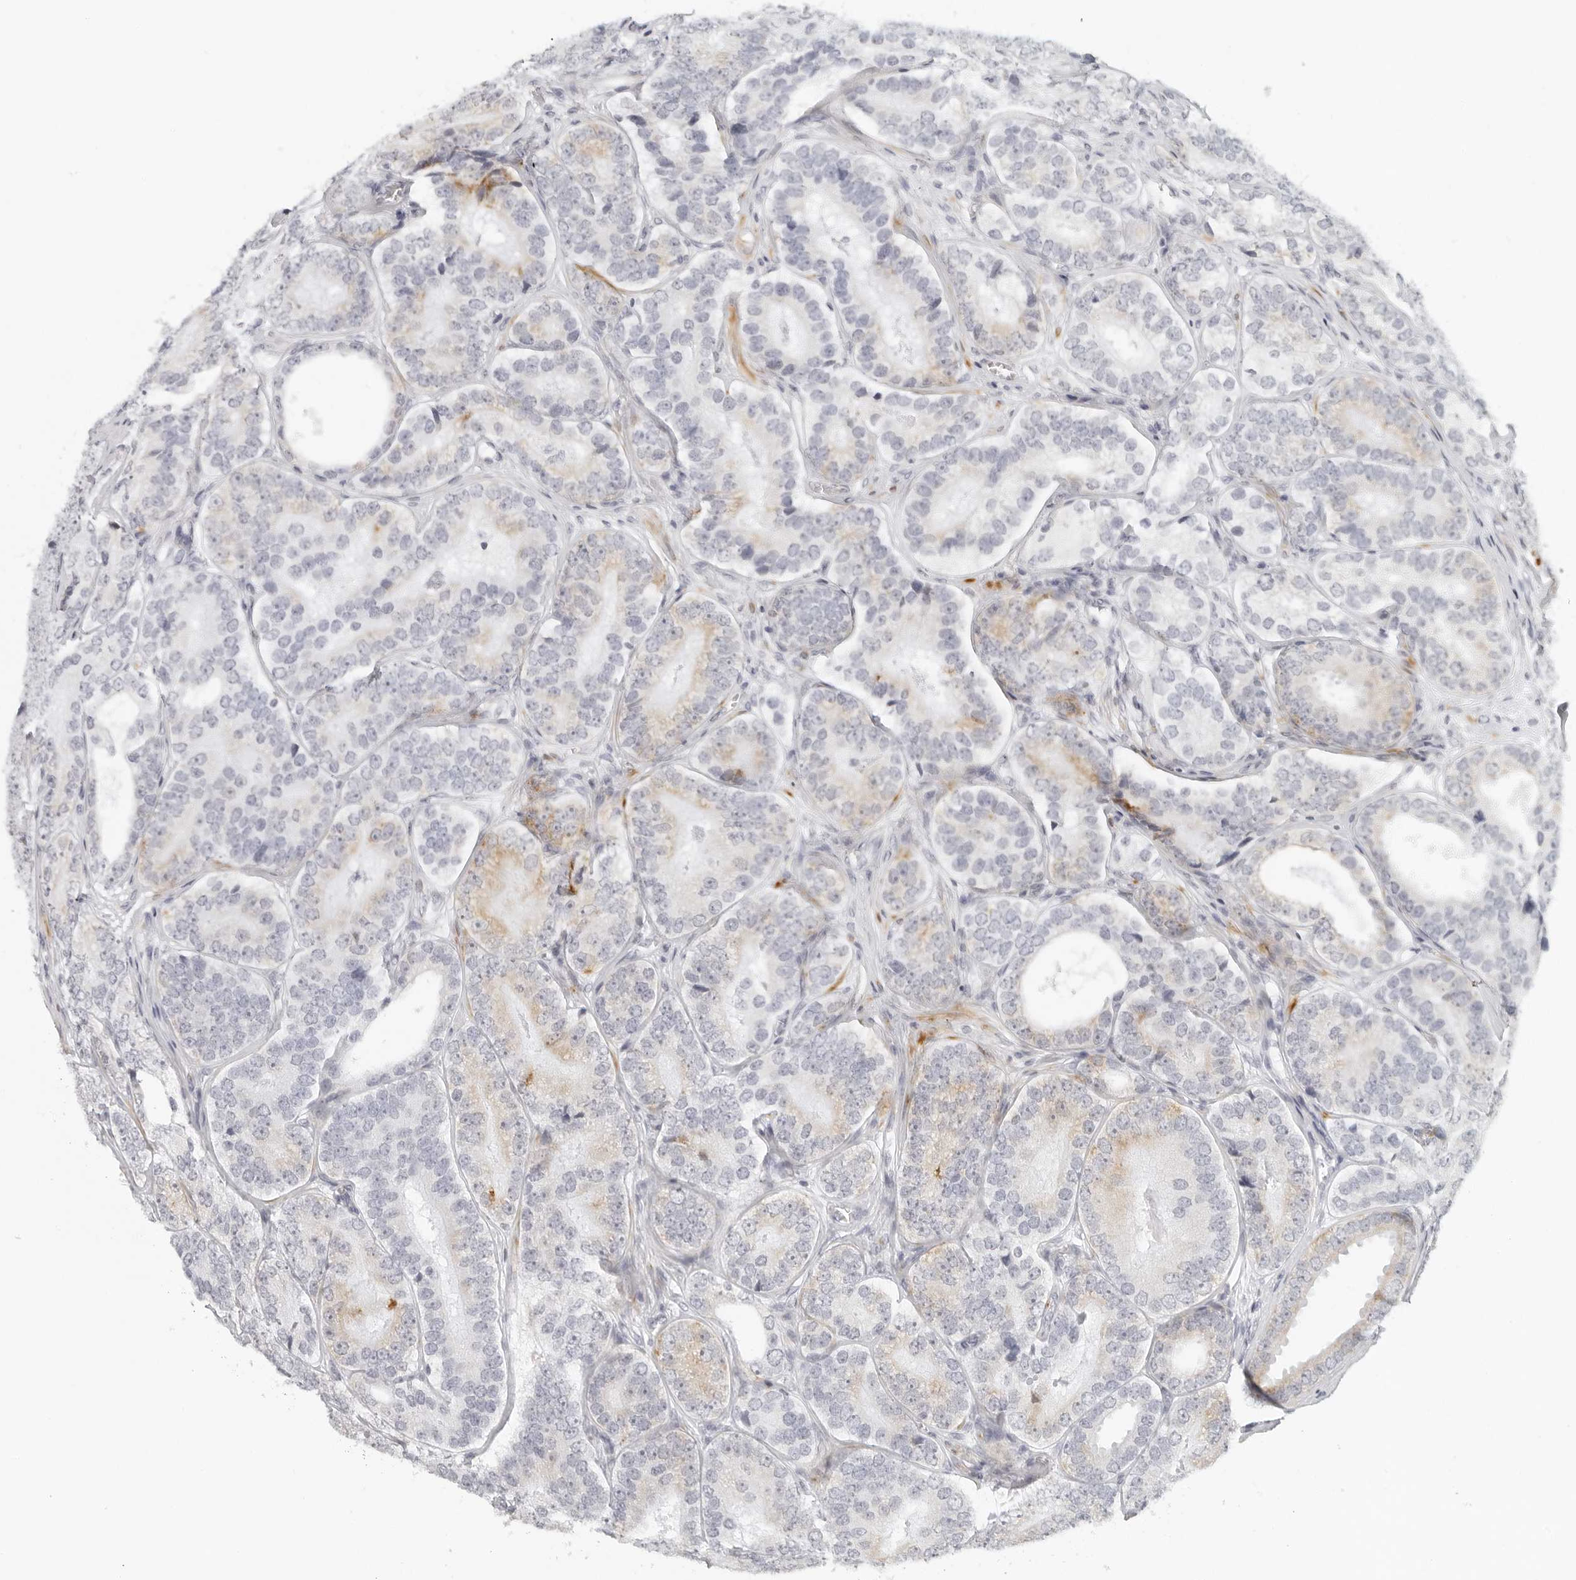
{"staining": {"intensity": "weak", "quantity": "<25%", "location": "cytoplasmic/membranous"}, "tissue": "prostate cancer", "cell_type": "Tumor cells", "image_type": "cancer", "snomed": [{"axis": "morphology", "description": "Adenocarcinoma, High grade"}, {"axis": "topography", "description": "Prostate"}], "caption": "Prostate cancer (high-grade adenocarcinoma) stained for a protein using IHC shows no expression tumor cells.", "gene": "RPS6KC1", "patient": {"sex": "male", "age": 56}}